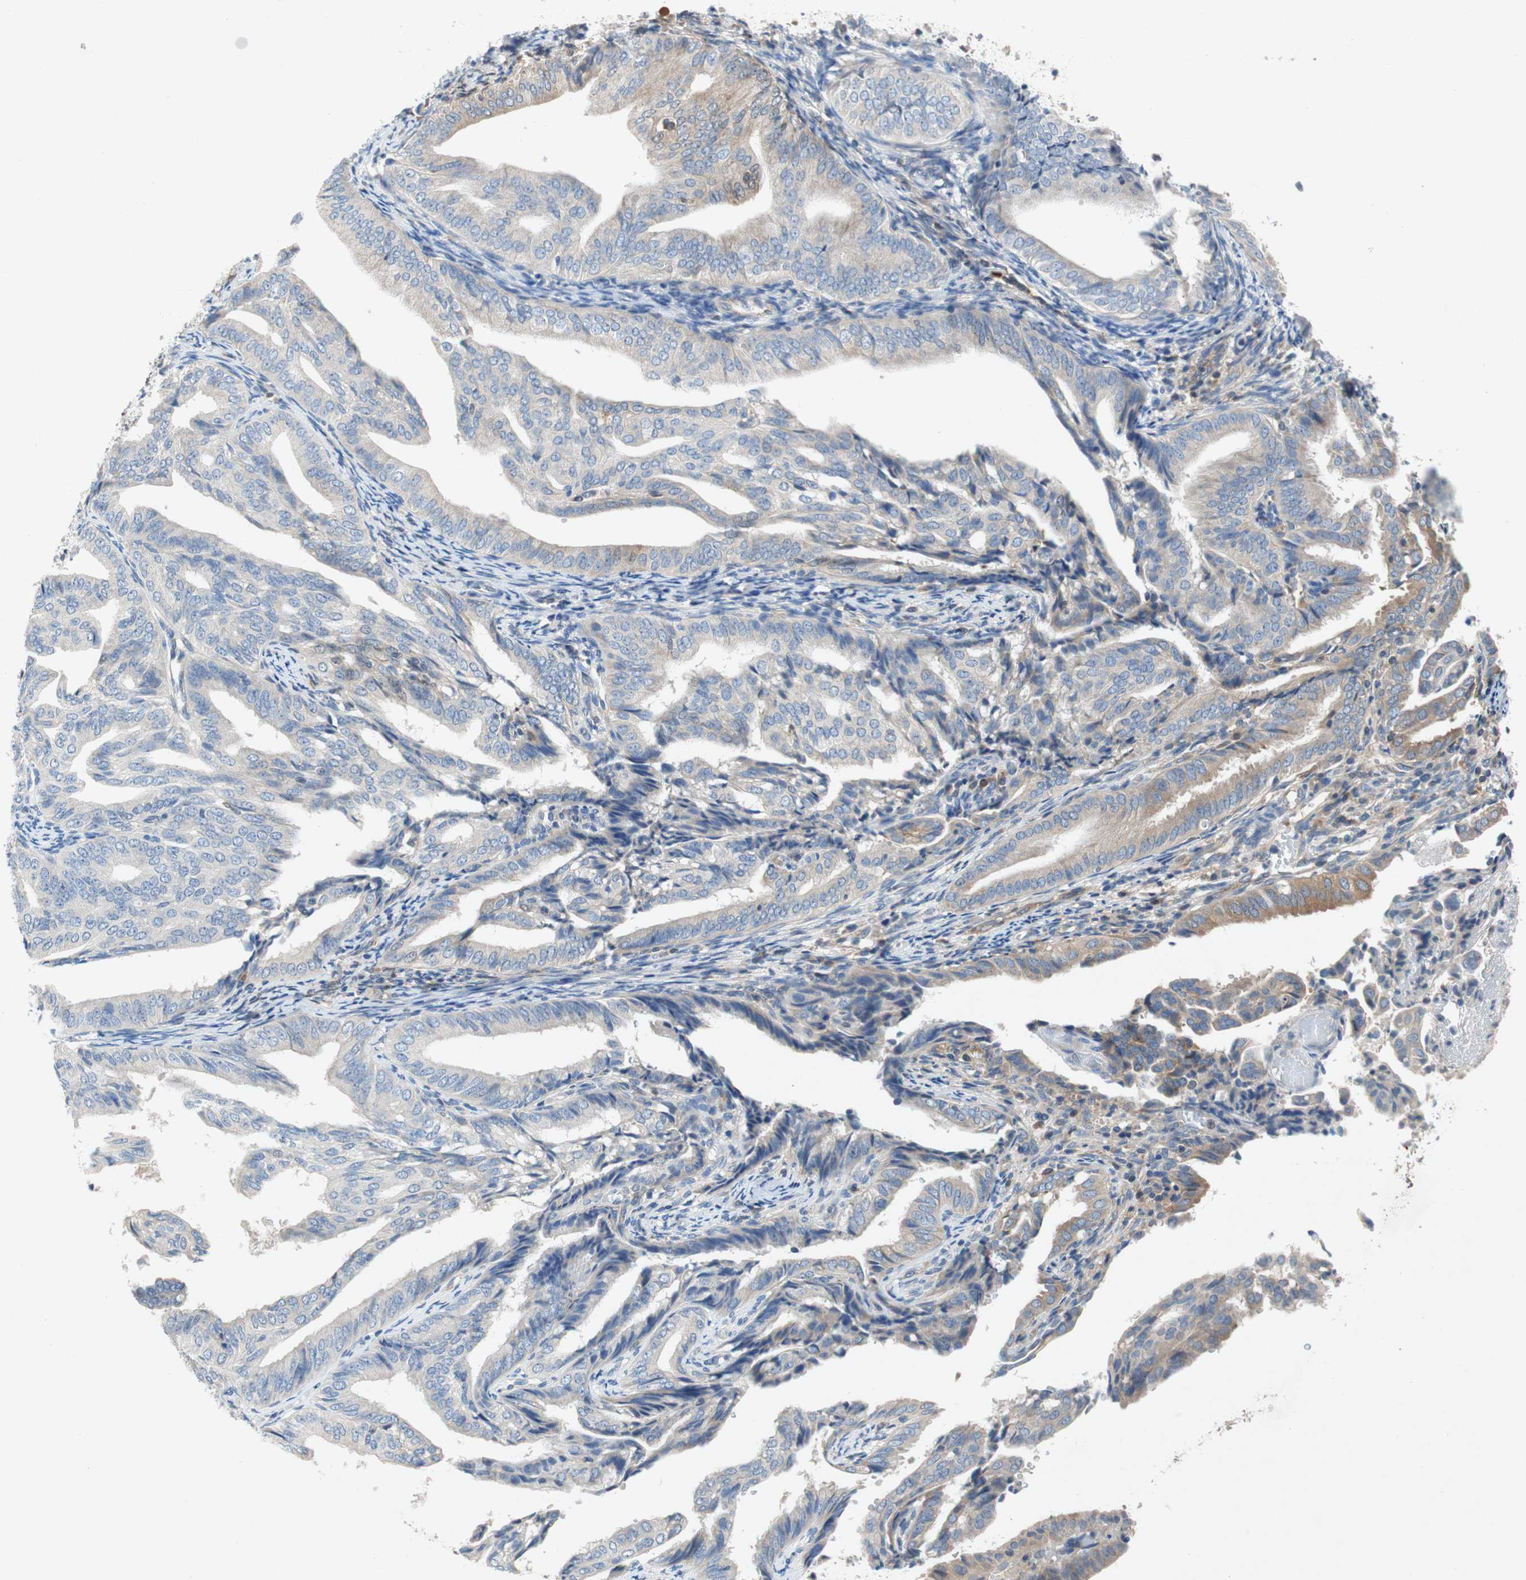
{"staining": {"intensity": "weak", "quantity": "<25%", "location": "cytoplasmic/membranous"}, "tissue": "endometrial cancer", "cell_type": "Tumor cells", "image_type": "cancer", "snomed": [{"axis": "morphology", "description": "Adenocarcinoma, NOS"}, {"axis": "topography", "description": "Endometrium"}], "caption": "Immunohistochemistry histopathology image of neoplastic tissue: human endometrial adenocarcinoma stained with DAB exhibits no significant protein staining in tumor cells.", "gene": "RELB", "patient": {"sex": "female", "age": 58}}